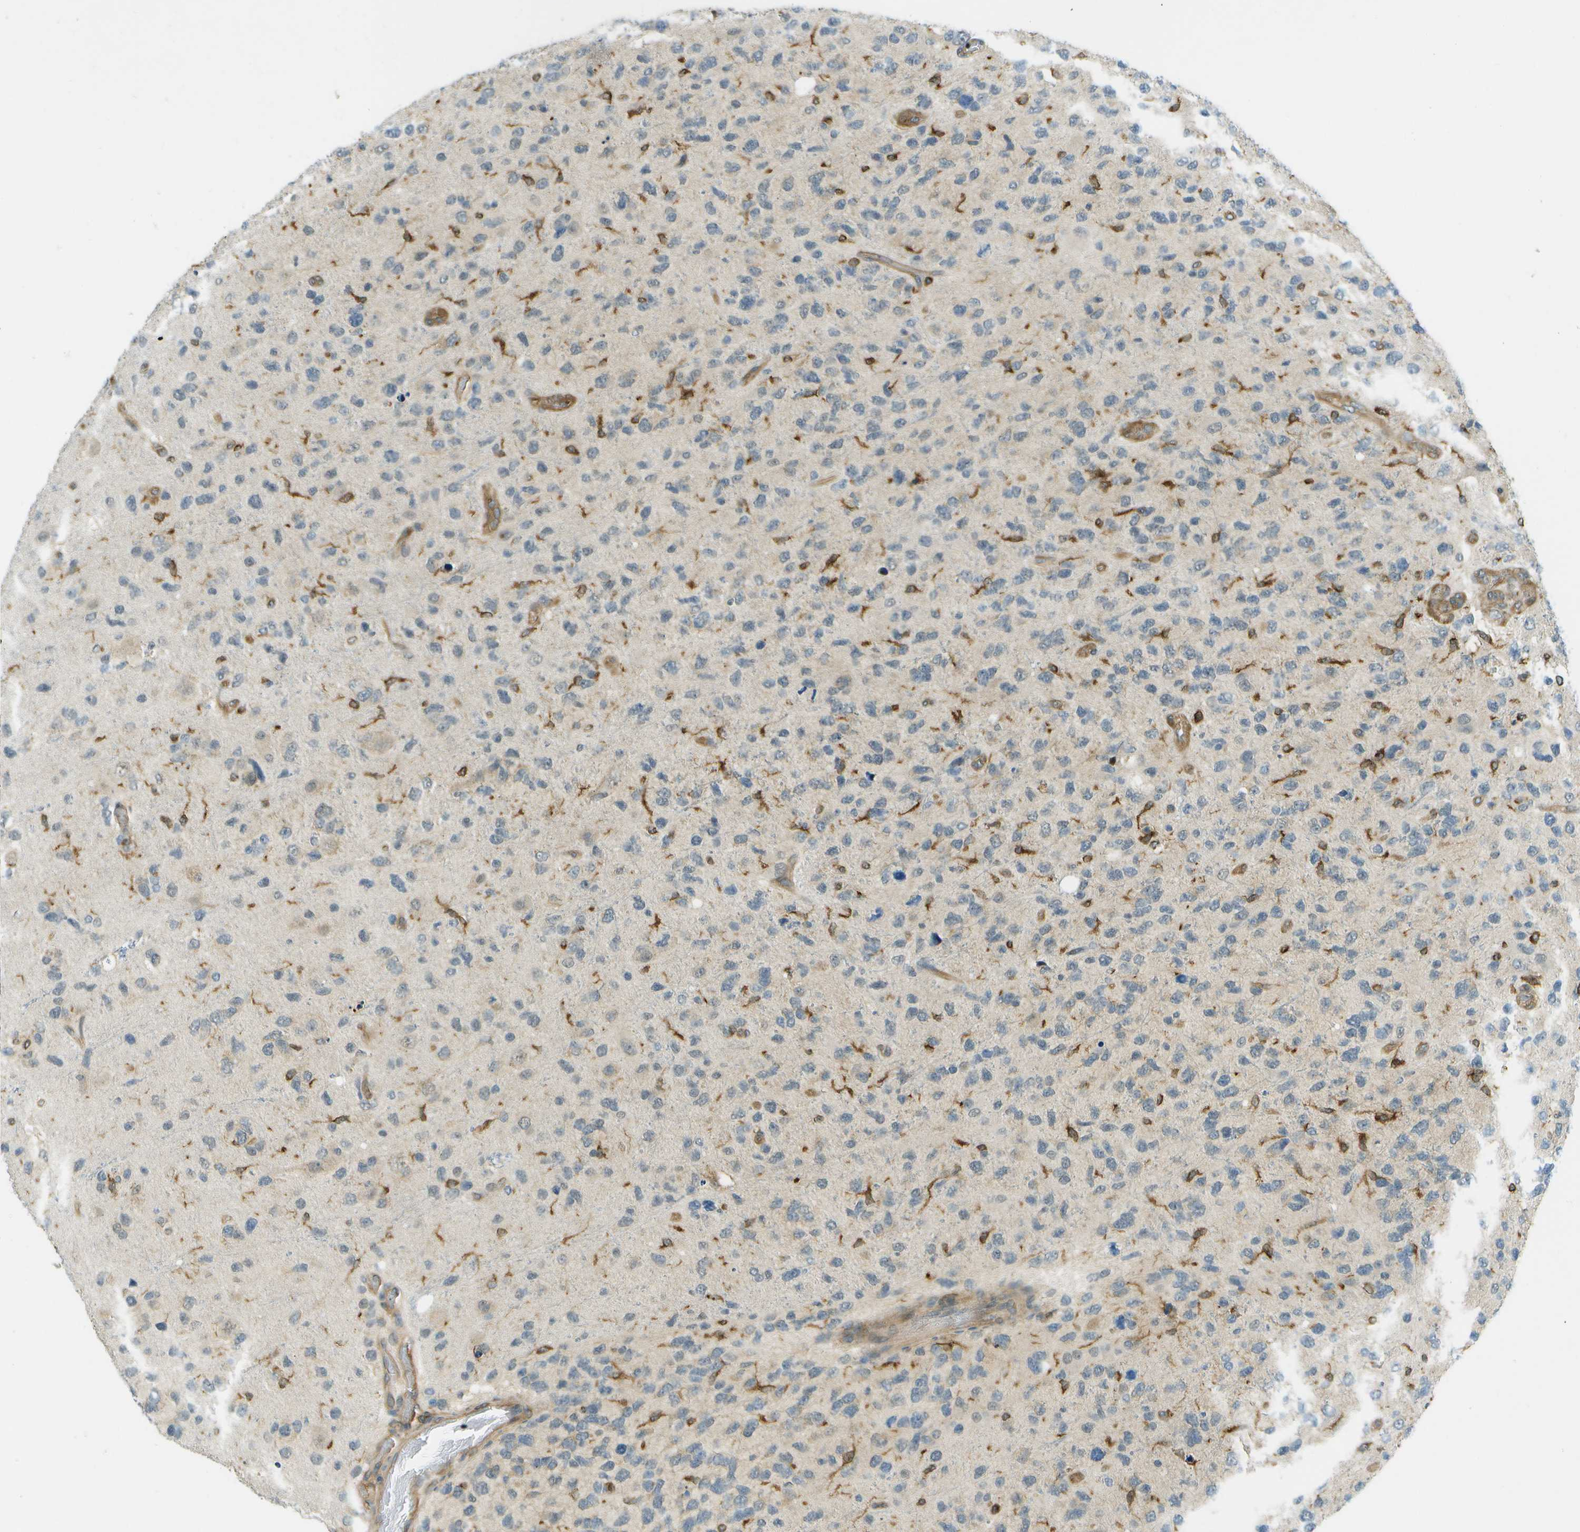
{"staining": {"intensity": "negative", "quantity": "none", "location": "none"}, "tissue": "glioma", "cell_type": "Tumor cells", "image_type": "cancer", "snomed": [{"axis": "morphology", "description": "Glioma, malignant, High grade"}, {"axis": "topography", "description": "Brain"}], "caption": "This is an IHC photomicrograph of human glioma. There is no staining in tumor cells.", "gene": "TMTC1", "patient": {"sex": "female", "age": 58}}